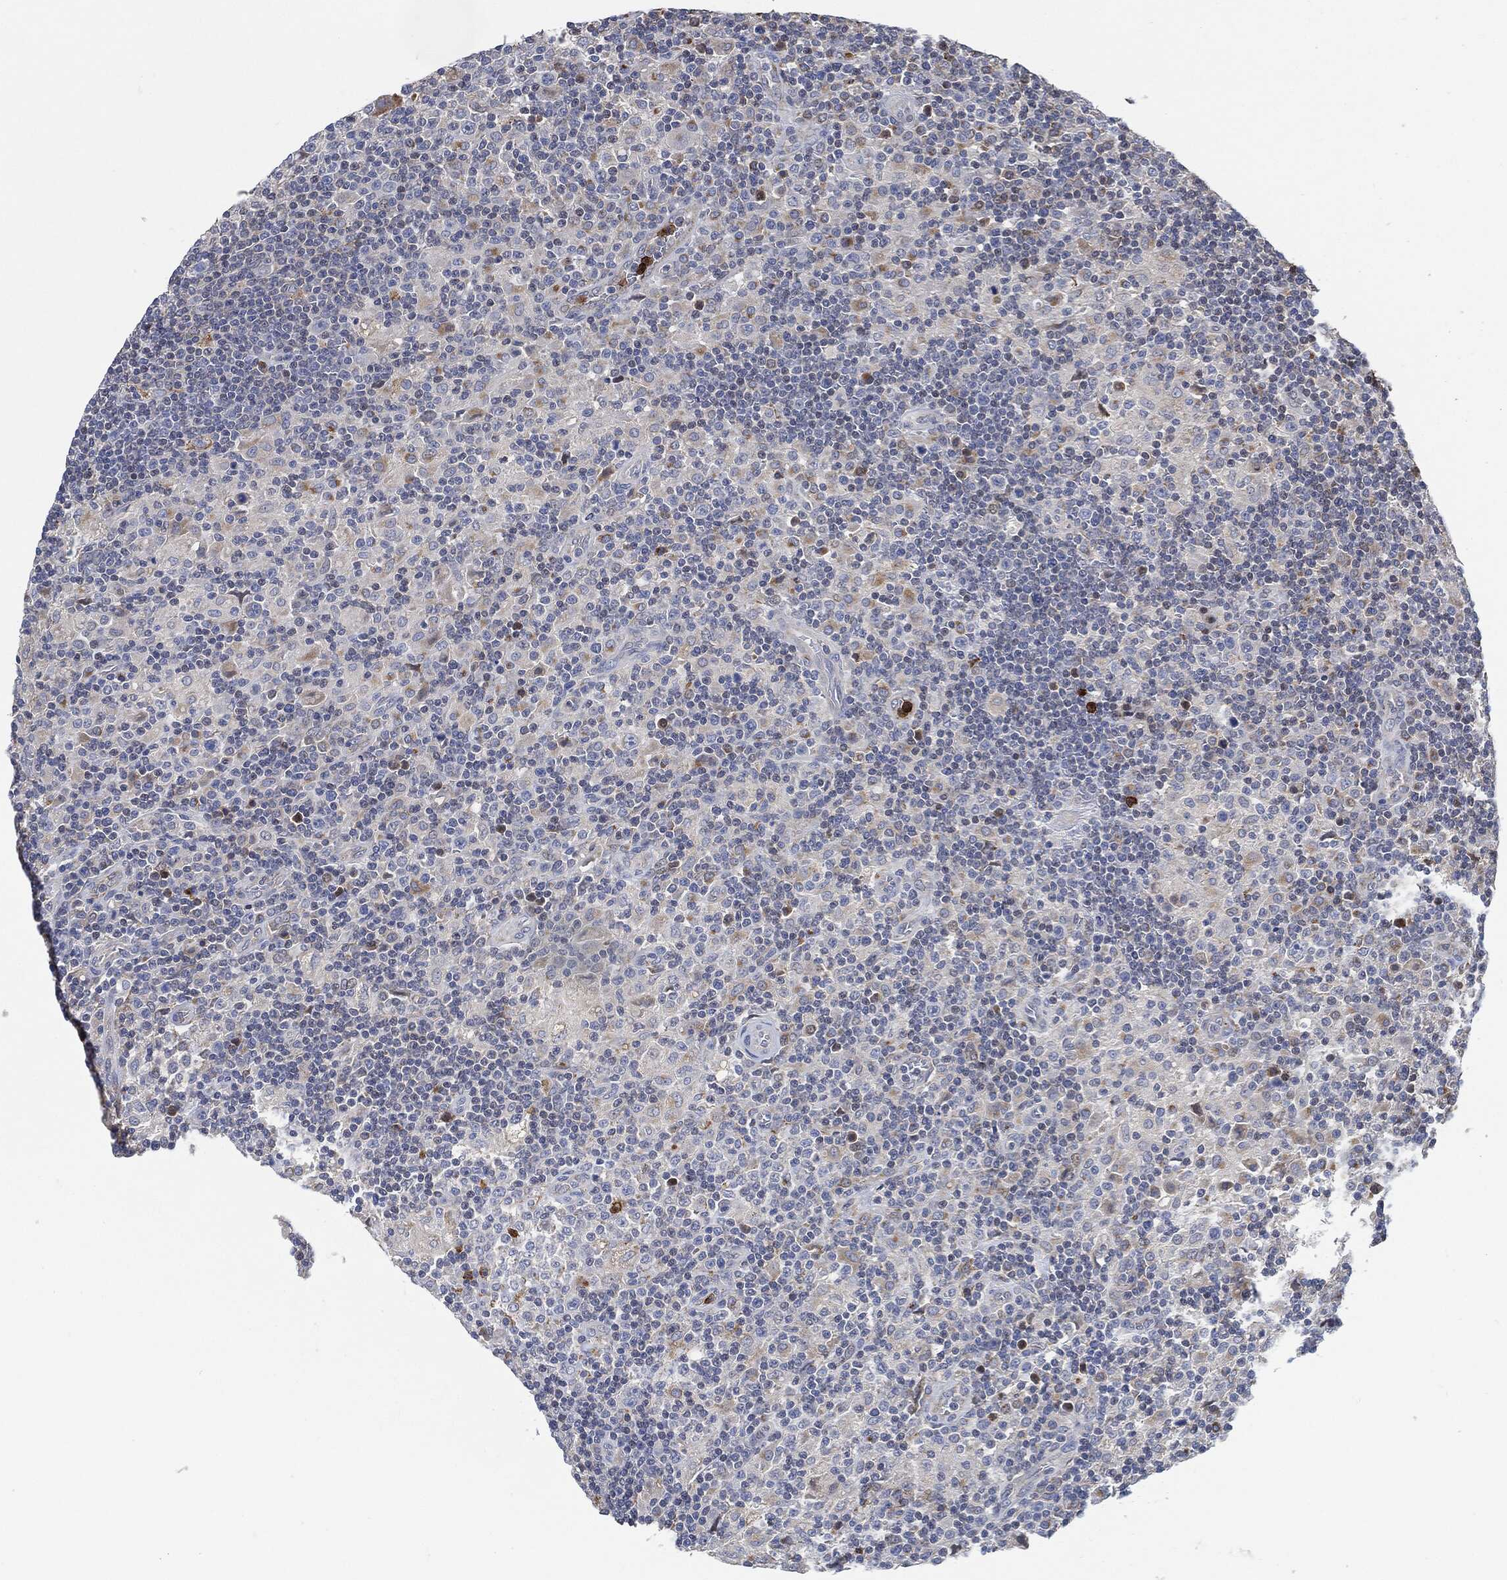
{"staining": {"intensity": "moderate", "quantity": "<25%", "location": "cytoplasmic/membranous"}, "tissue": "lymphoma", "cell_type": "Tumor cells", "image_type": "cancer", "snomed": [{"axis": "morphology", "description": "Hodgkin's disease, NOS"}, {"axis": "topography", "description": "Lymph node"}], "caption": "Tumor cells demonstrate moderate cytoplasmic/membranous expression in approximately <25% of cells in Hodgkin's disease. The protein is stained brown, and the nuclei are stained in blue (DAB IHC with brightfield microscopy, high magnification).", "gene": "VSIG4", "patient": {"sex": "male", "age": 70}}